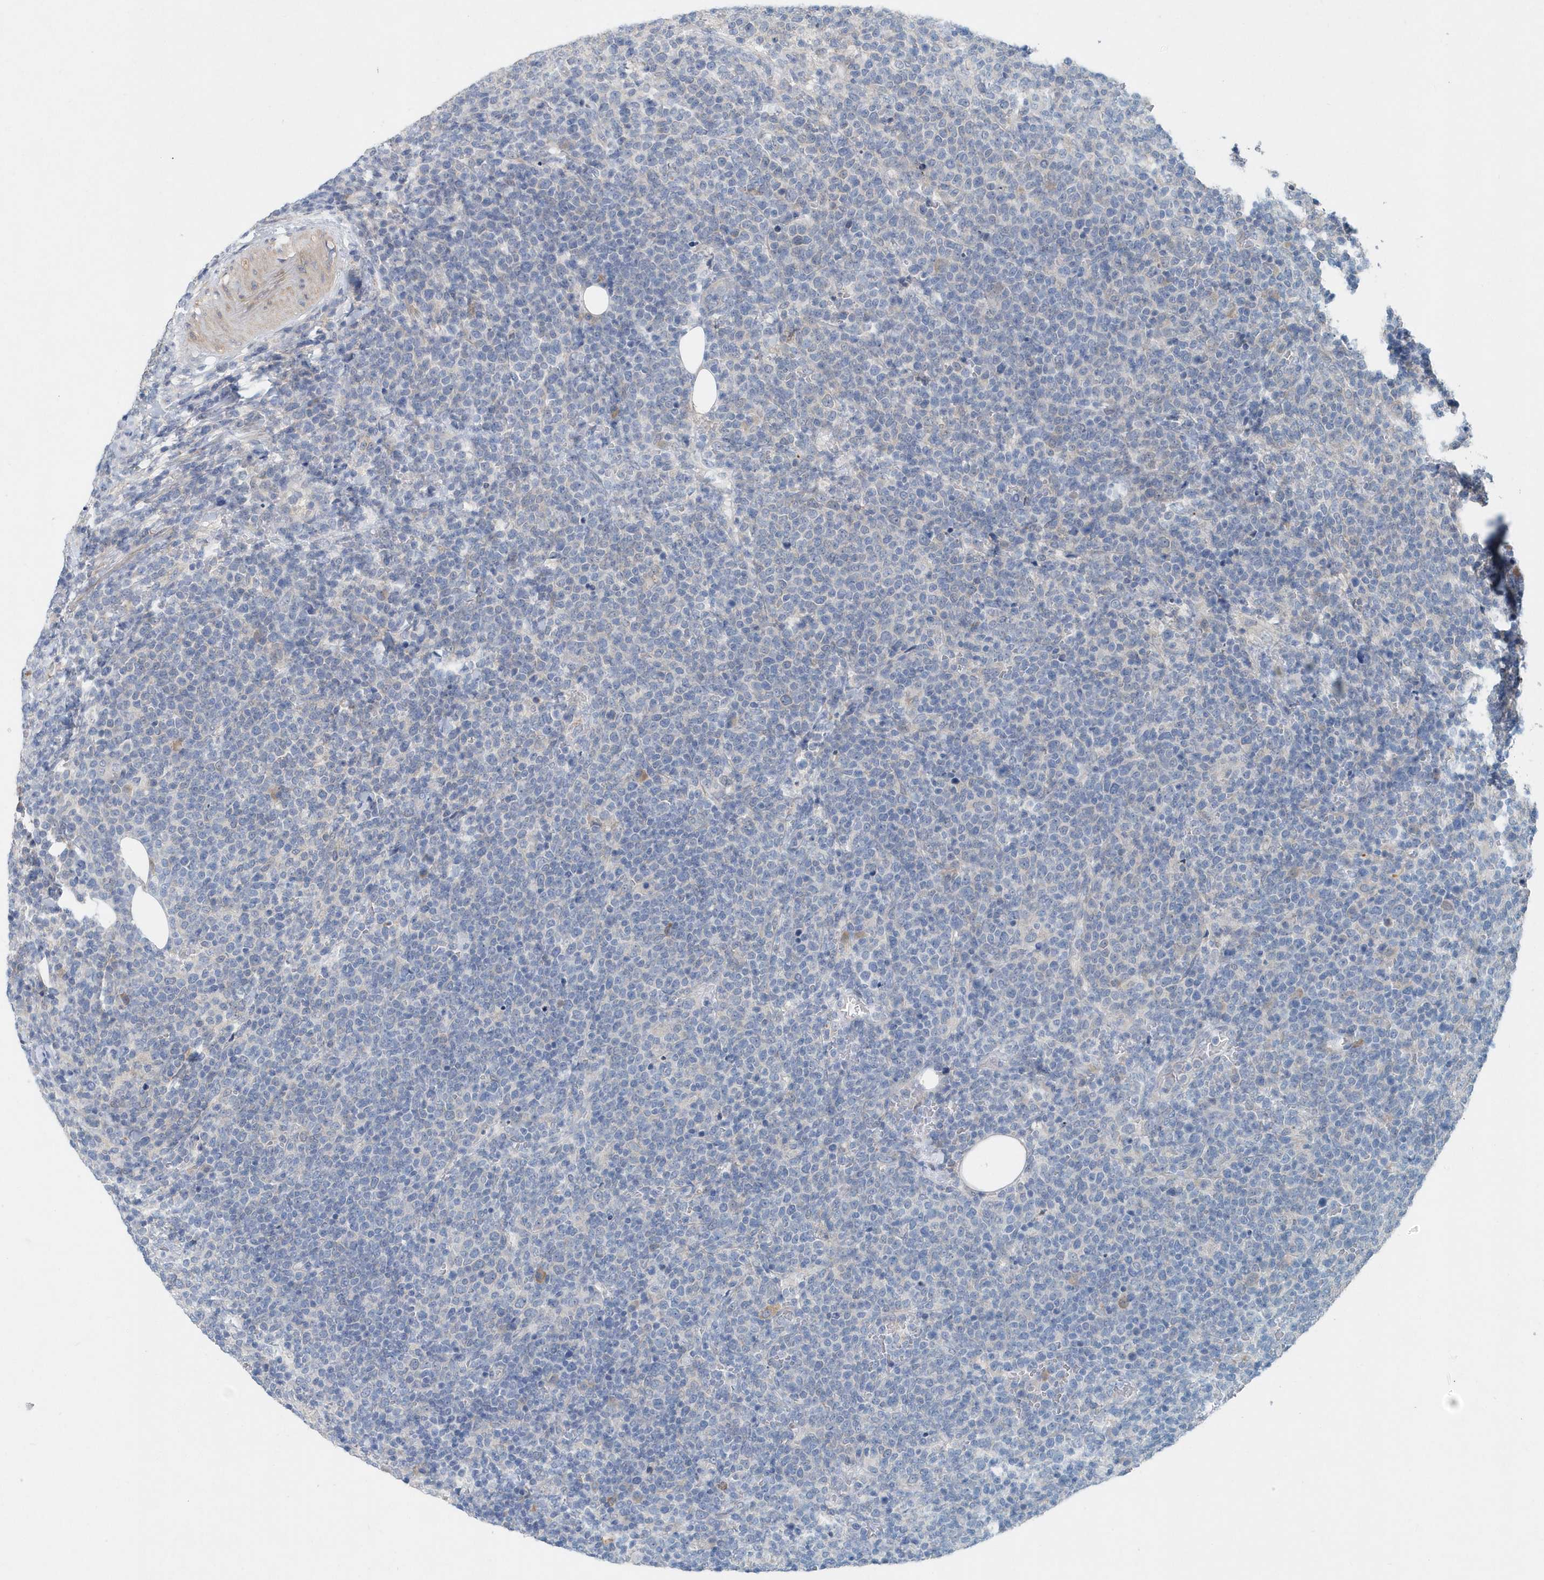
{"staining": {"intensity": "negative", "quantity": "none", "location": "none"}, "tissue": "lymphoma", "cell_type": "Tumor cells", "image_type": "cancer", "snomed": [{"axis": "morphology", "description": "Malignant lymphoma, non-Hodgkin's type, High grade"}, {"axis": "topography", "description": "Lymph node"}], "caption": "Malignant lymphoma, non-Hodgkin's type (high-grade) stained for a protein using IHC reveals no expression tumor cells.", "gene": "PFN2", "patient": {"sex": "male", "age": 61}}